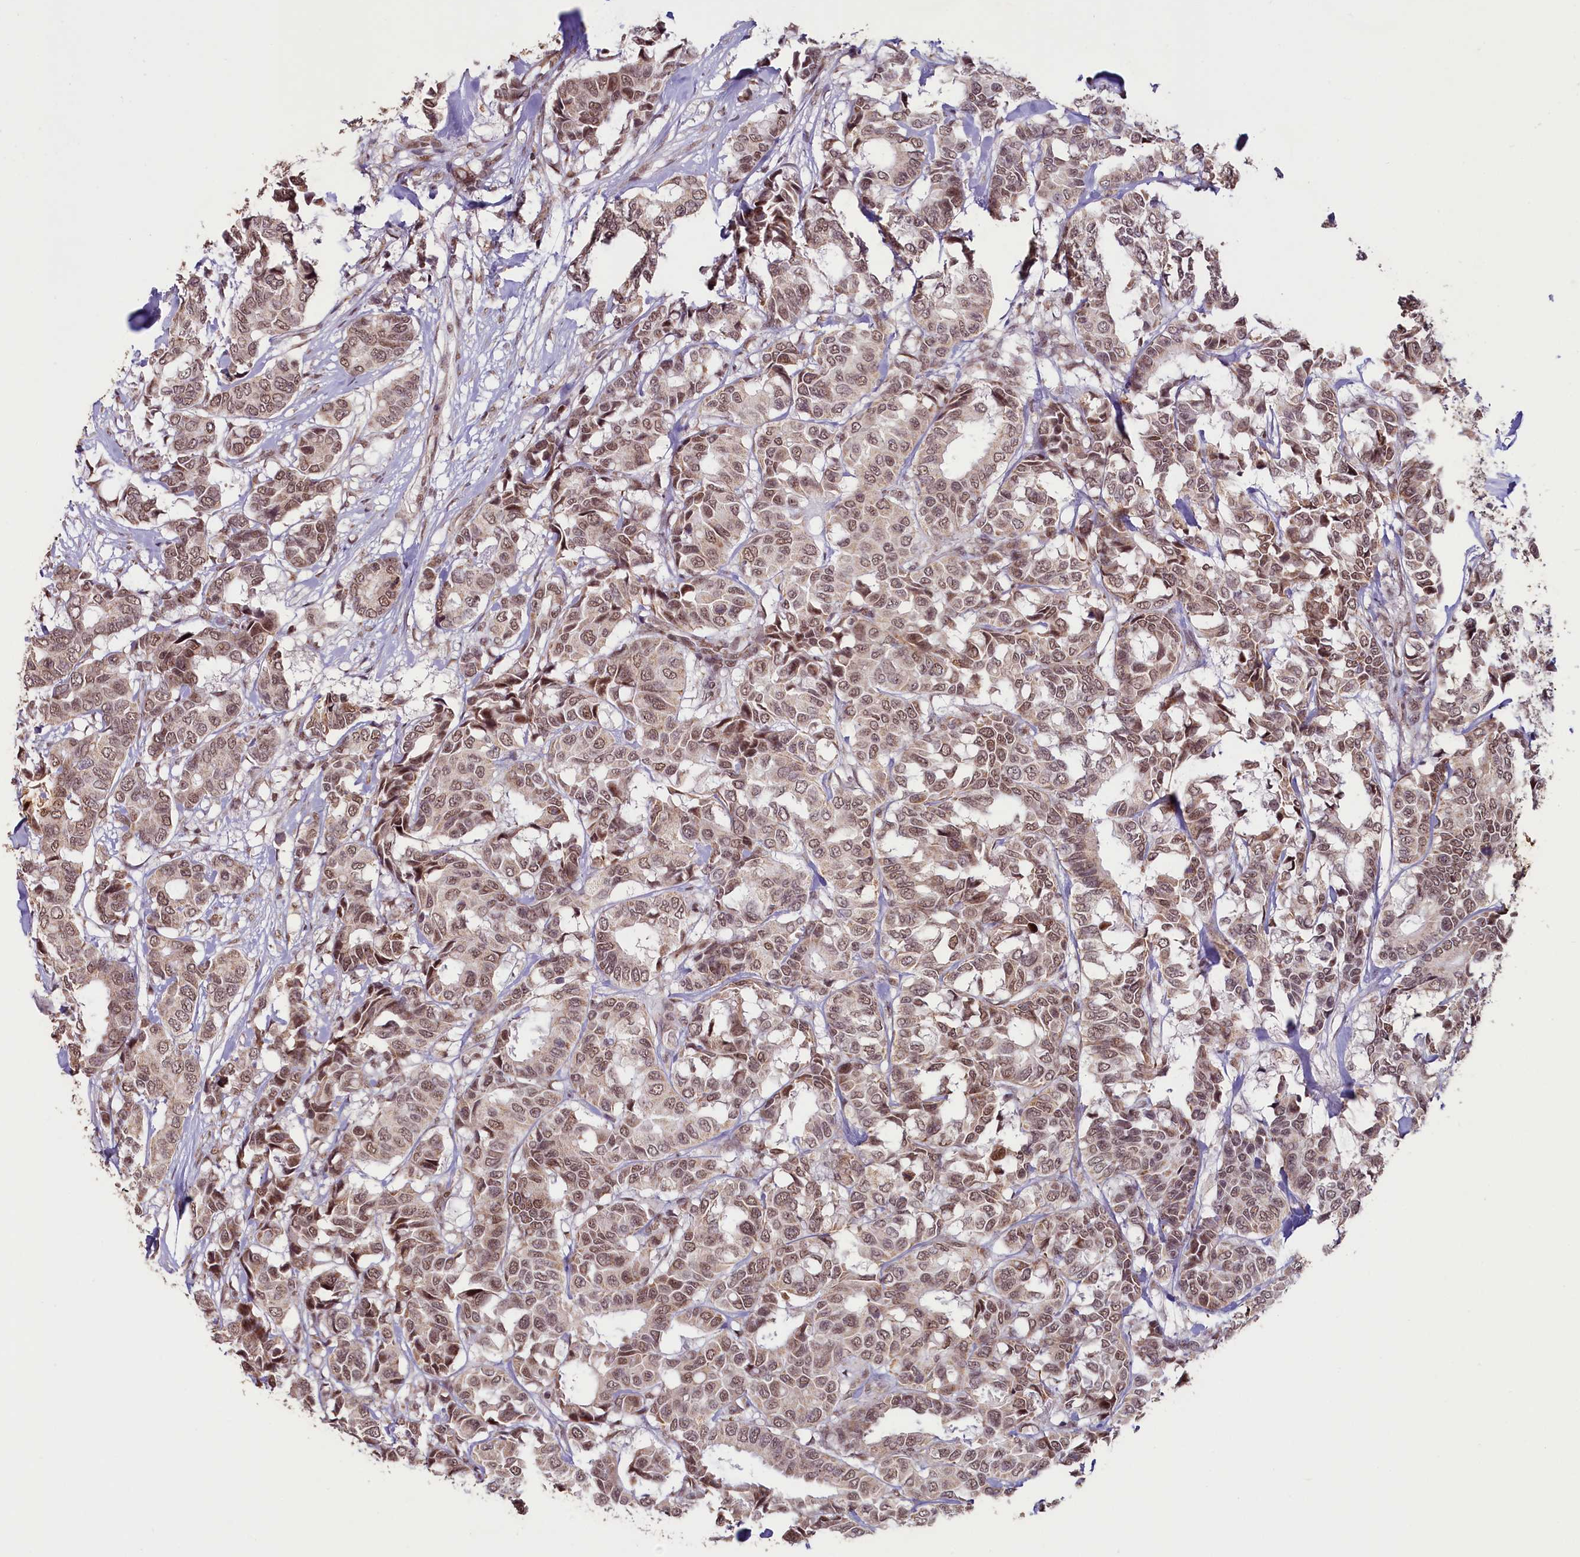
{"staining": {"intensity": "moderate", "quantity": ">75%", "location": "nuclear"}, "tissue": "breast cancer", "cell_type": "Tumor cells", "image_type": "cancer", "snomed": [{"axis": "morphology", "description": "Duct carcinoma"}, {"axis": "topography", "description": "Breast"}], "caption": "Immunohistochemical staining of breast cancer exhibits medium levels of moderate nuclear expression in about >75% of tumor cells.", "gene": "PDE6D", "patient": {"sex": "female", "age": 87}}